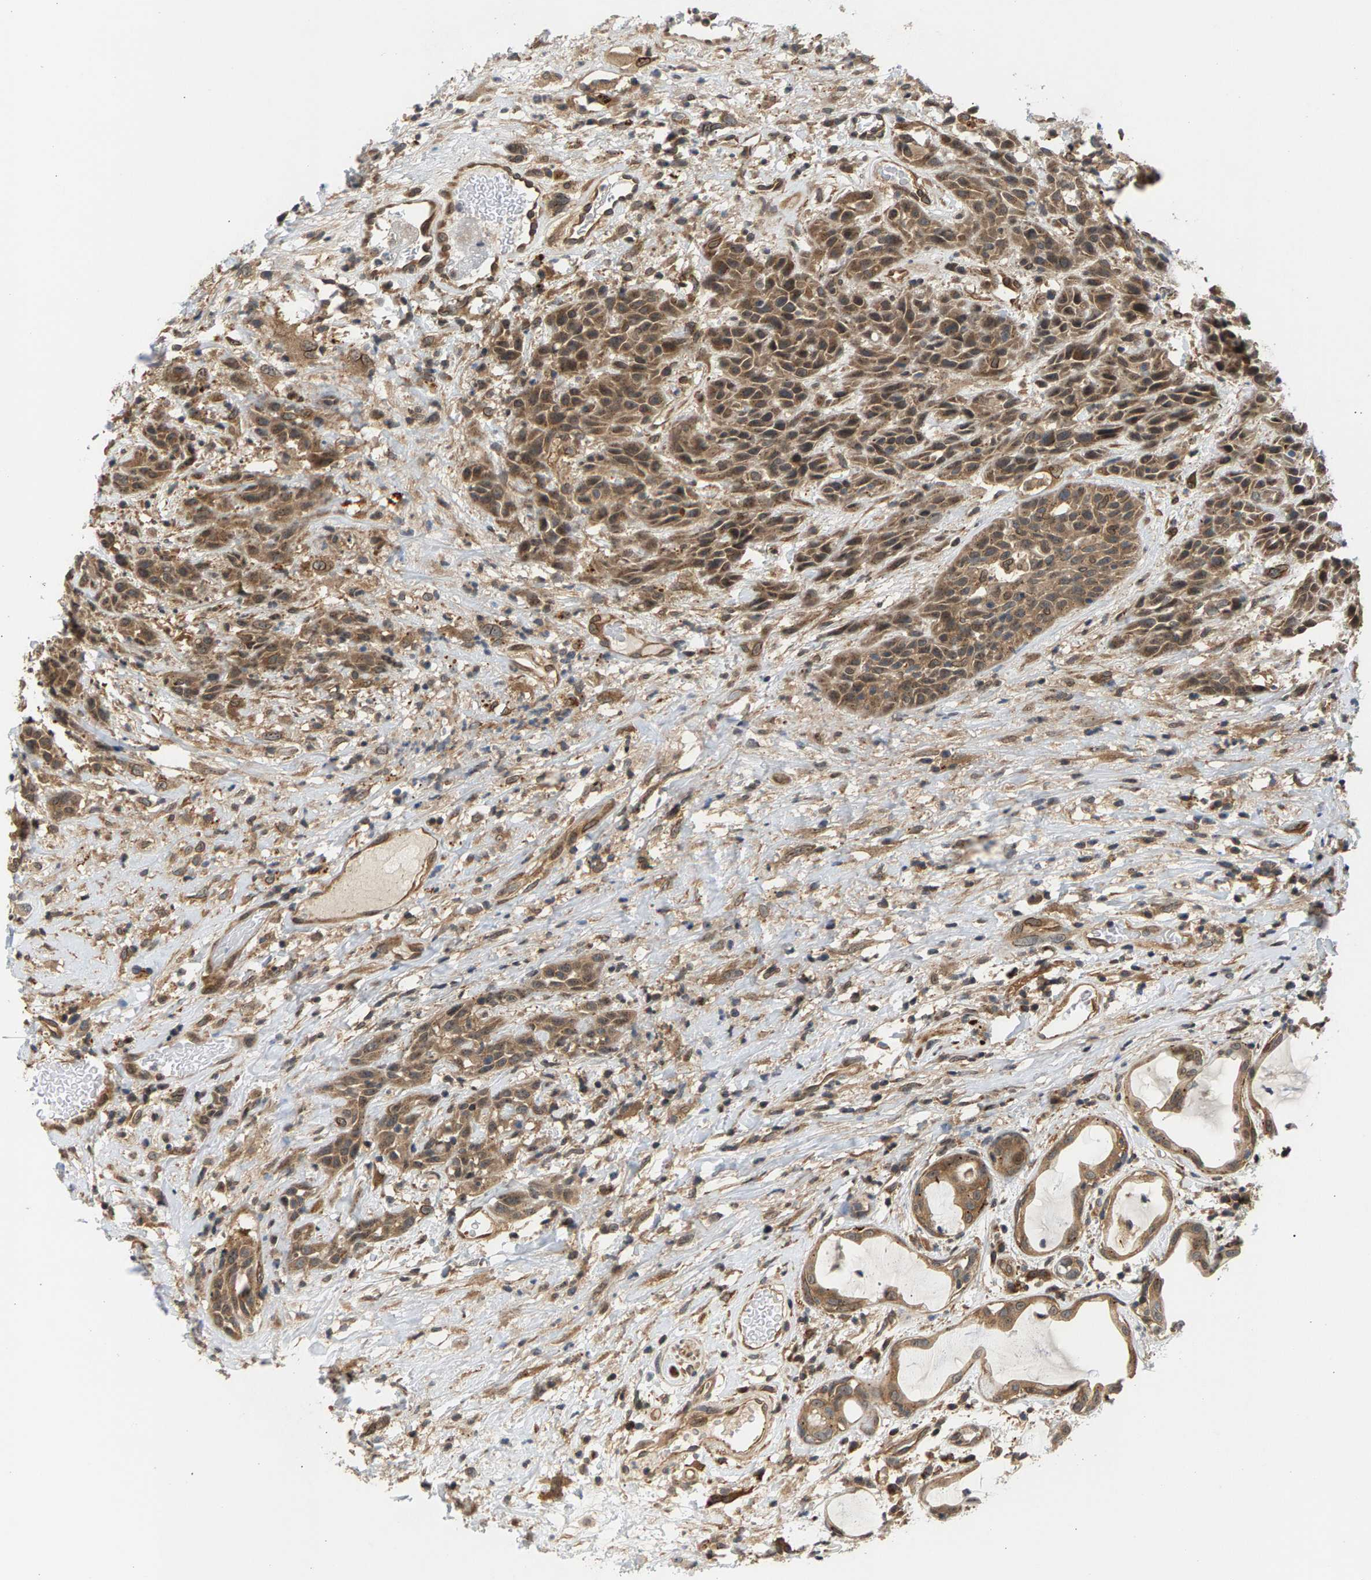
{"staining": {"intensity": "moderate", "quantity": ">75%", "location": "cytoplasmic/membranous"}, "tissue": "head and neck cancer", "cell_type": "Tumor cells", "image_type": "cancer", "snomed": [{"axis": "morphology", "description": "Normal tissue, NOS"}, {"axis": "morphology", "description": "Squamous cell carcinoma, NOS"}, {"axis": "topography", "description": "Cartilage tissue"}, {"axis": "topography", "description": "Head-Neck"}], "caption": "Squamous cell carcinoma (head and neck) stained for a protein (brown) shows moderate cytoplasmic/membranous positive expression in approximately >75% of tumor cells.", "gene": "MAP2K5", "patient": {"sex": "male", "age": 62}}